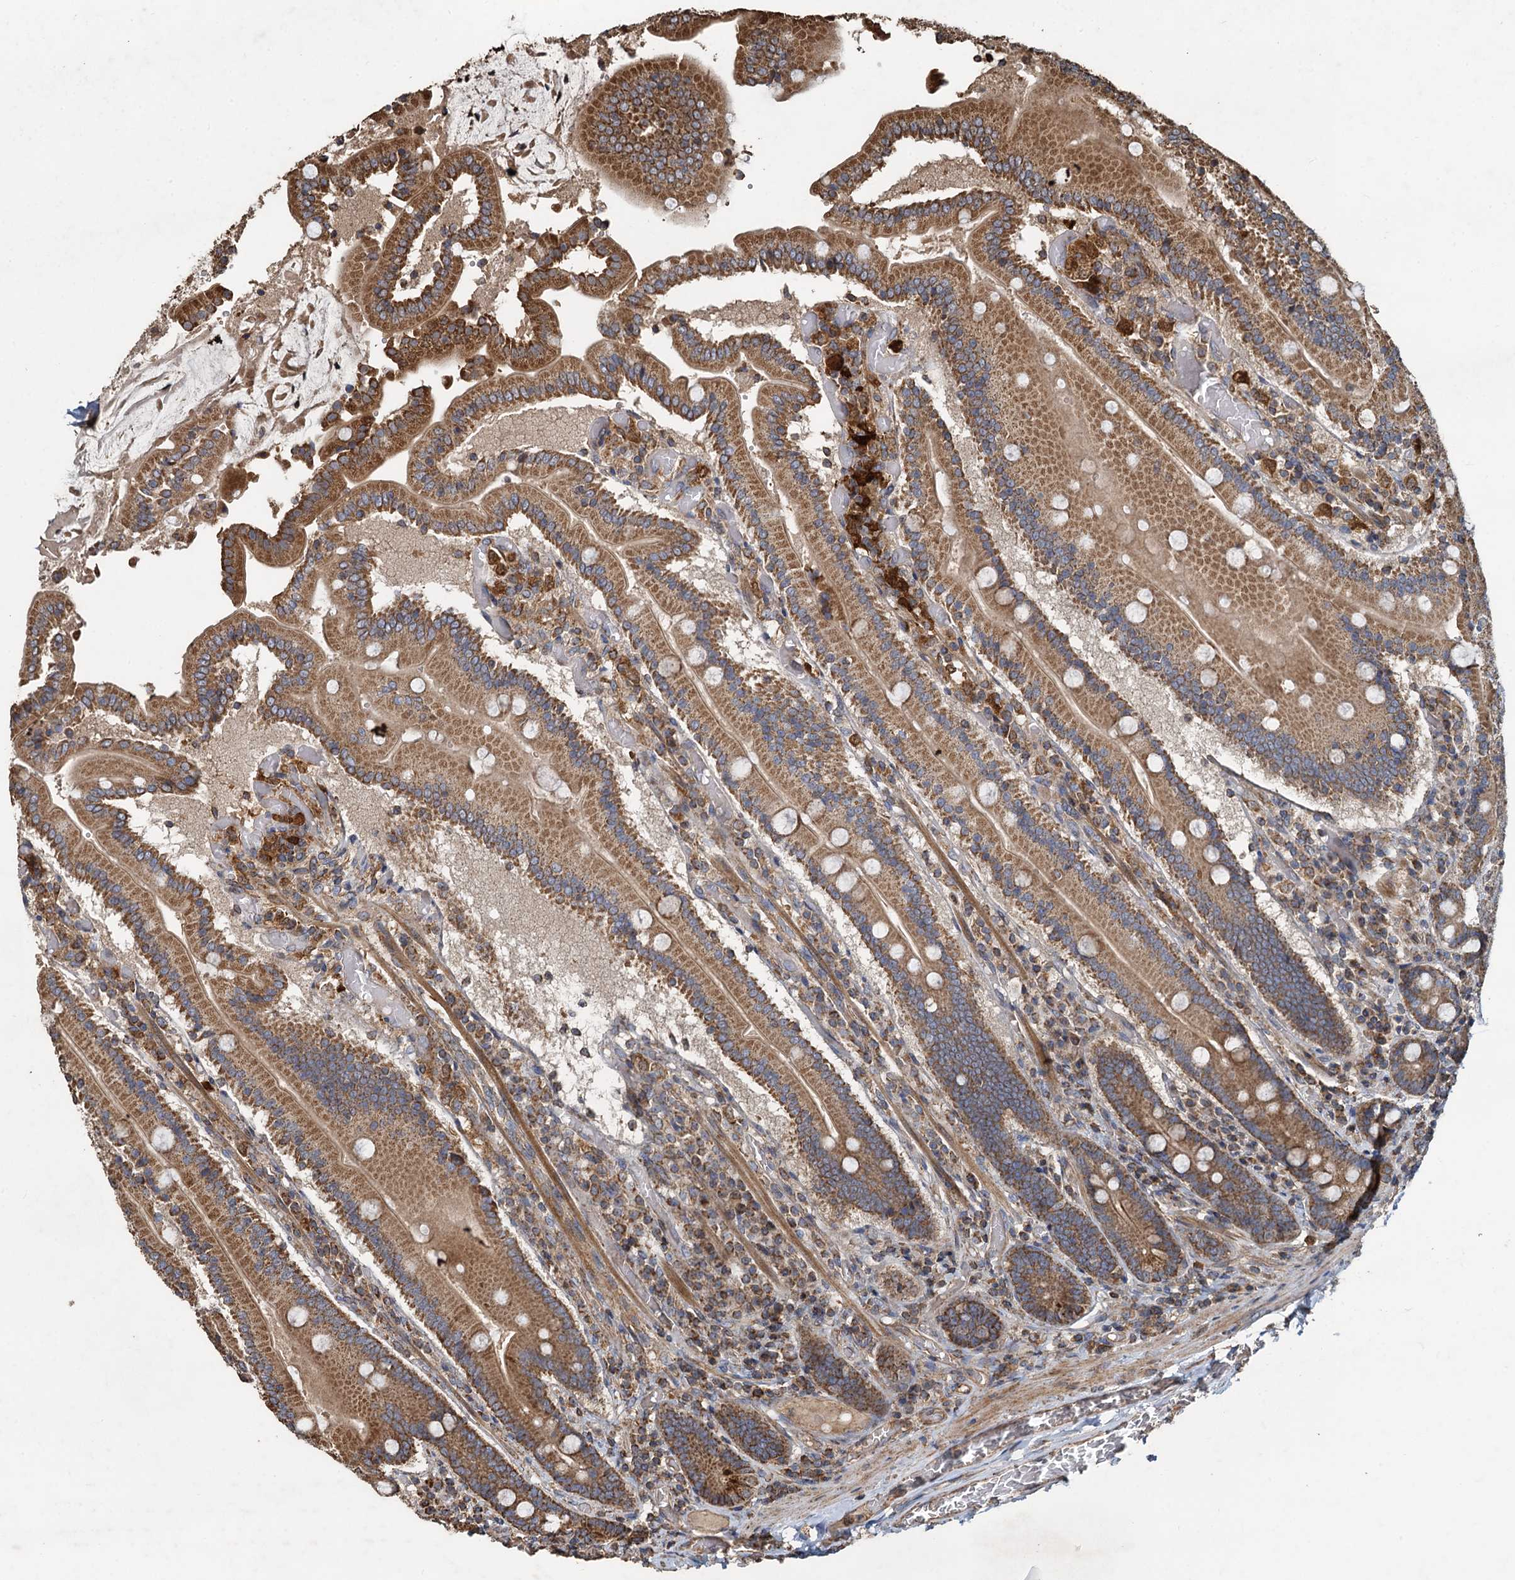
{"staining": {"intensity": "strong", "quantity": ">75%", "location": "cytoplasmic/membranous"}, "tissue": "duodenum", "cell_type": "Glandular cells", "image_type": "normal", "snomed": [{"axis": "morphology", "description": "Normal tissue, NOS"}, {"axis": "topography", "description": "Duodenum"}], "caption": "Duodenum was stained to show a protein in brown. There is high levels of strong cytoplasmic/membranous expression in about >75% of glandular cells.", "gene": "SDS", "patient": {"sex": "female", "age": 62}}